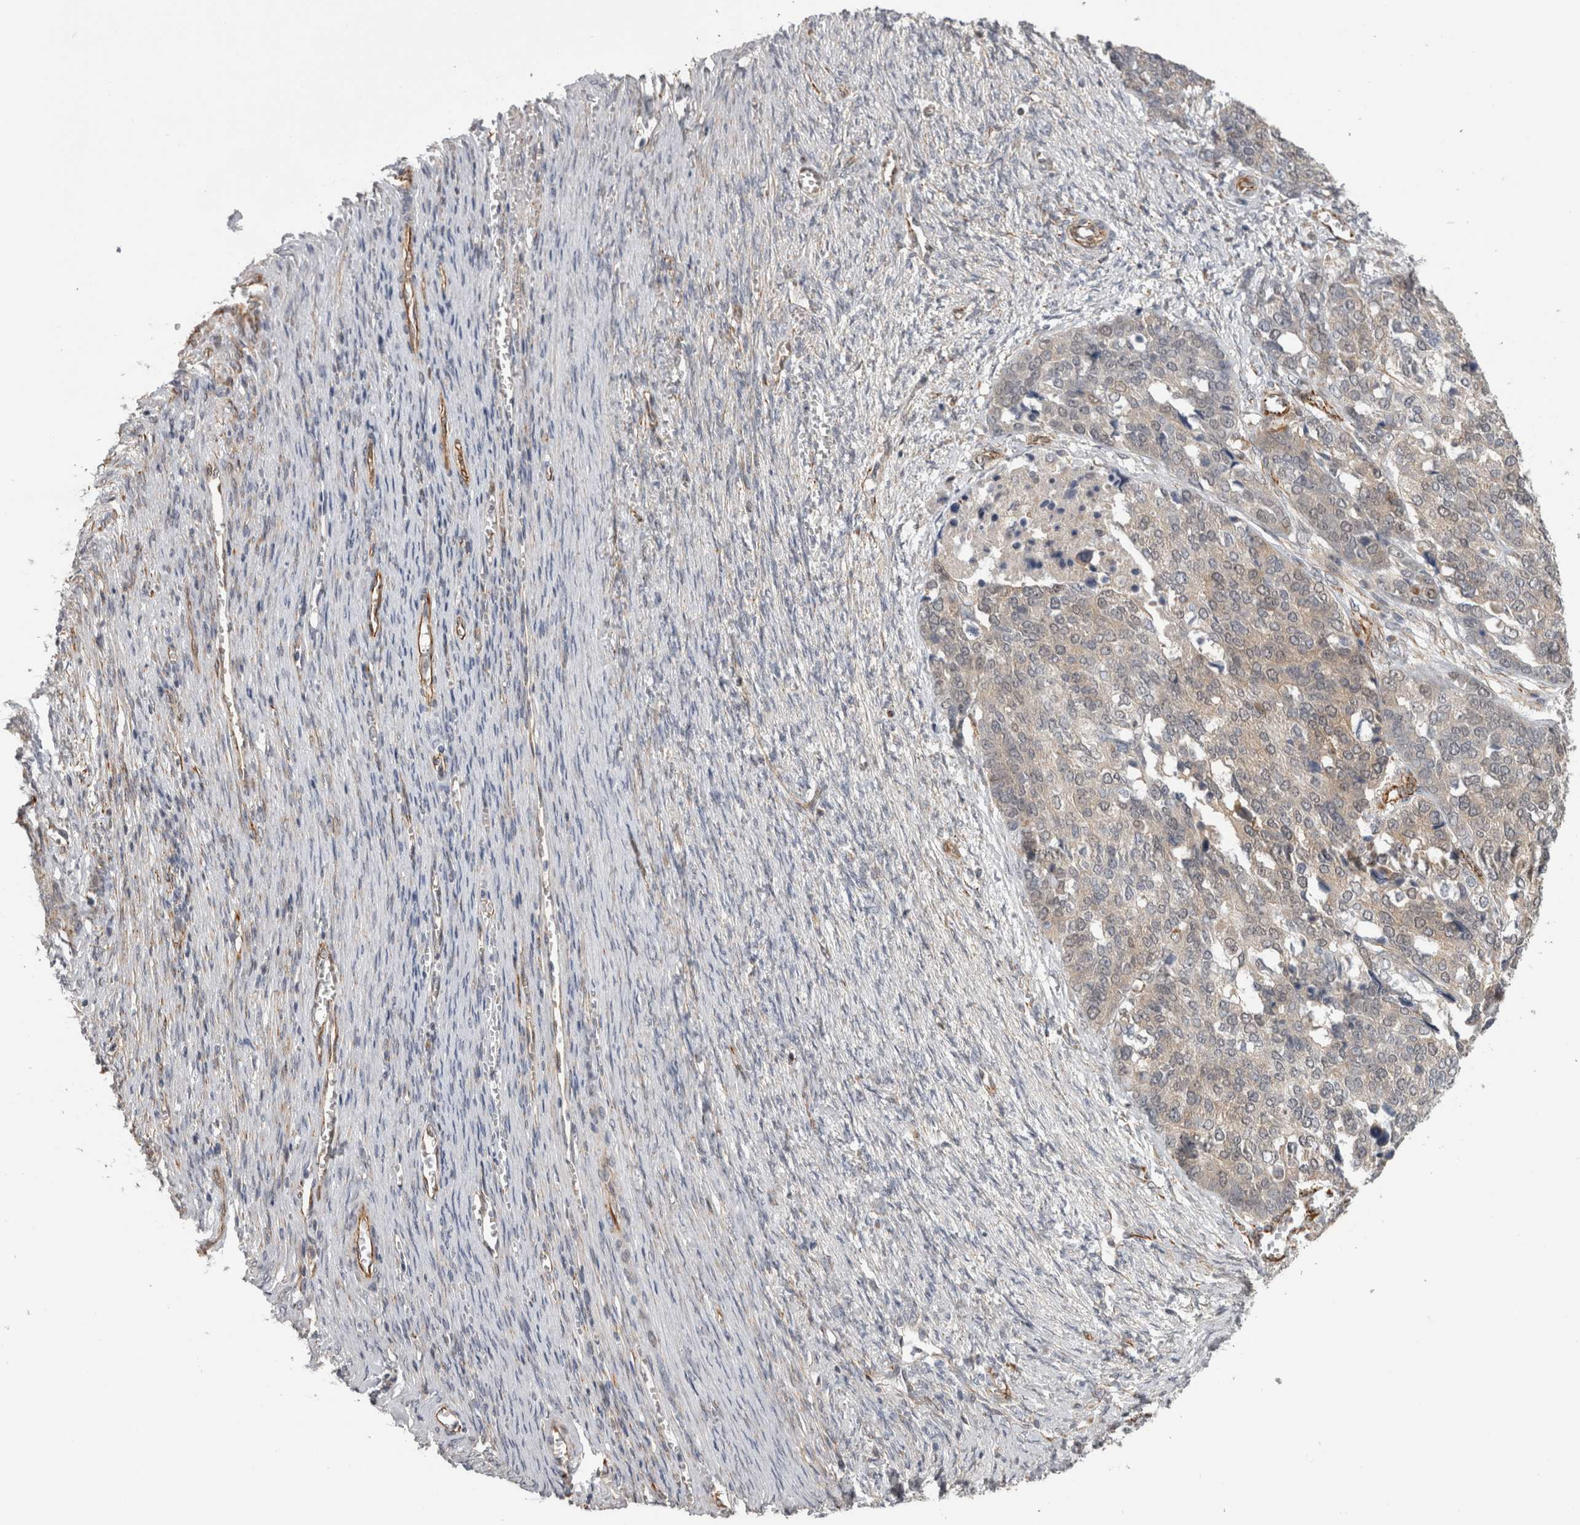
{"staining": {"intensity": "weak", "quantity": "<25%", "location": "cytoplasmic/membranous"}, "tissue": "ovarian cancer", "cell_type": "Tumor cells", "image_type": "cancer", "snomed": [{"axis": "morphology", "description": "Cystadenocarcinoma, serous, NOS"}, {"axis": "topography", "description": "Ovary"}], "caption": "High magnification brightfield microscopy of ovarian serous cystadenocarcinoma stained with DAB (brown) and counterstained with hematoxylin (blue): tumor cells show no significant expression.", "gene": "ACOT7", "patient": {"sex": "female", "age": 44}}